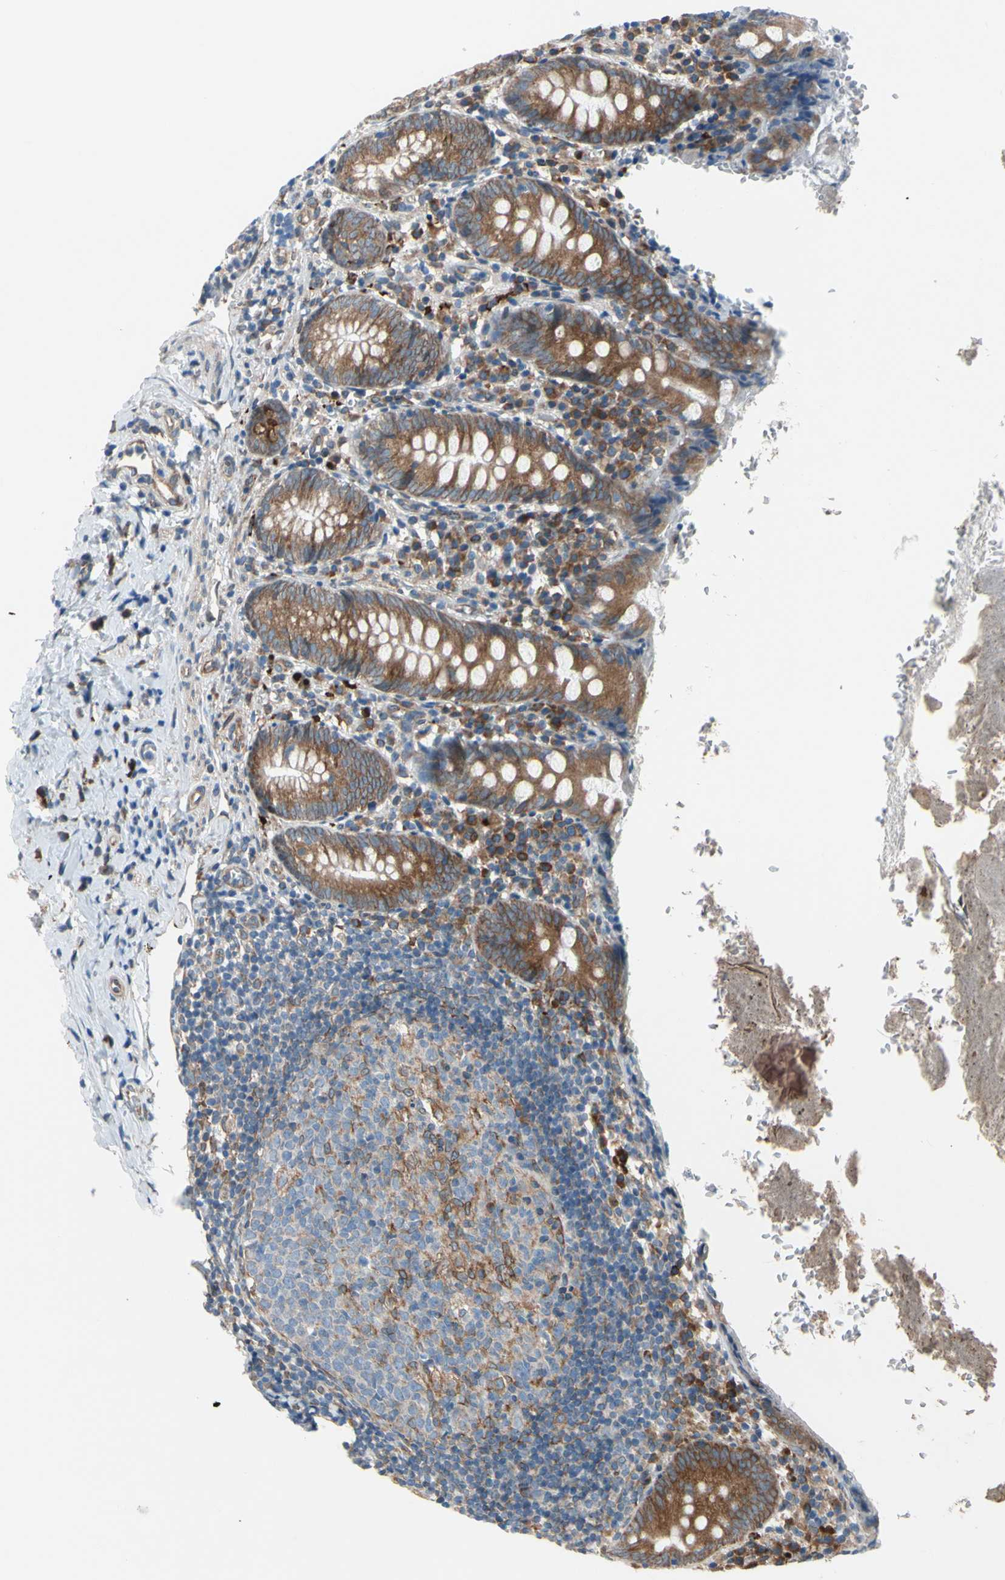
{"staining": {"intensity": "strong", "quantity": ">75%", "location": "cytoplasmic/membranous"}, "tissue": "appendix", "cell_type": "Glandular cells", "image_type": "normal", "snomed": [{"axis": "morphology", "description": "Normal tissue, NOS"}, {"axis": "topography", "description": "Appendix"}], "caption": "A high amount of strong cytoplasmic/membranous positivity is seen in about >75% of glandular cells in unremarkable appendix. The staining was performed using DAB (3,3'-diaminobenzidine) to visualize the protein expression in brown, while the nuclei were stained in blue with hematoxylin (Magnification: 20x).", "gene": "CLCC1", "patient": {"sex": "female", "age": 10}}